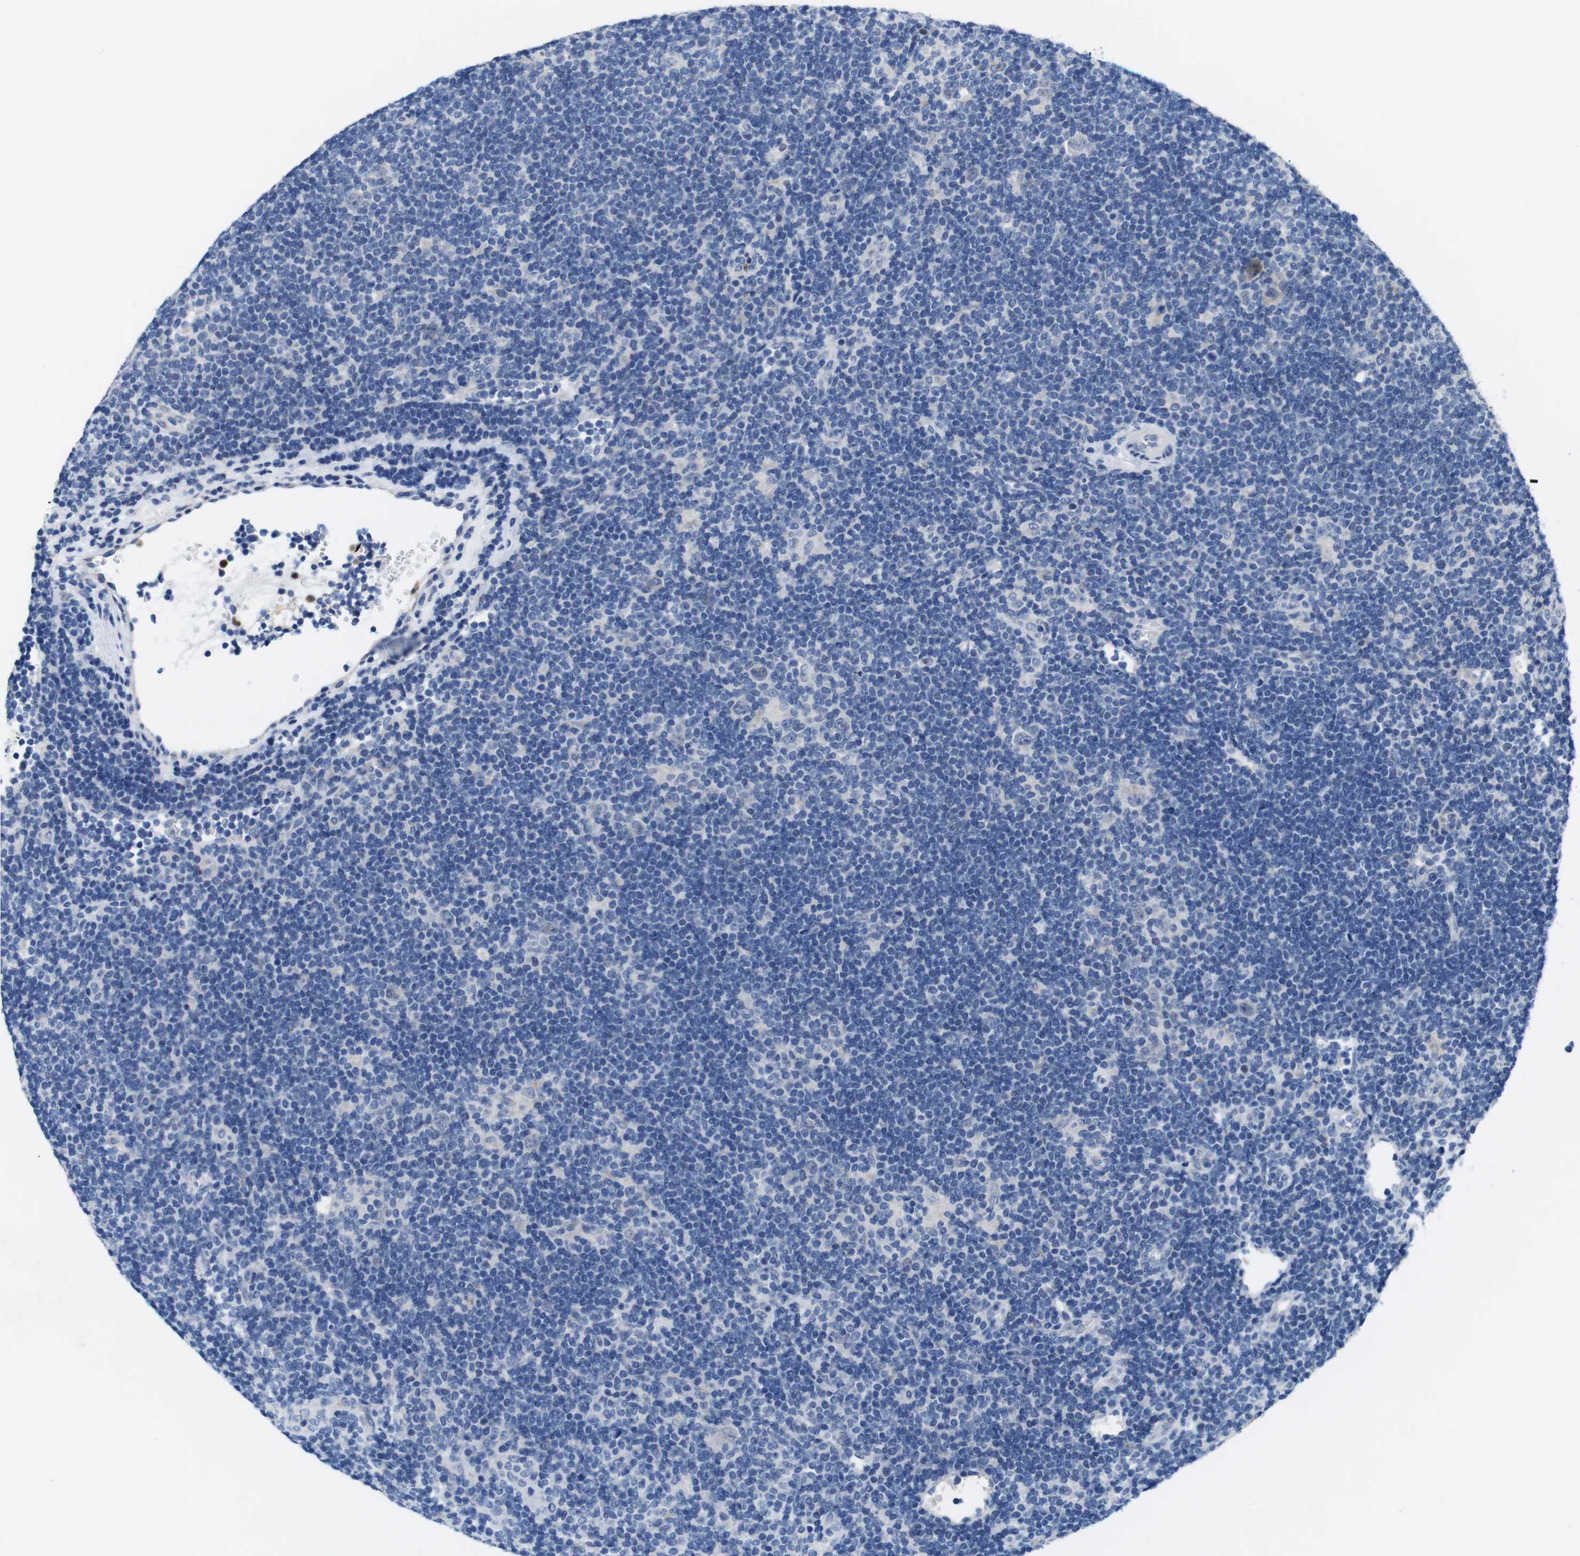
{"staining": {"intensity": "negative", "quantity": "none", "location": "none"}, "tissue": "lymphoma", "cell_type": "Tumor cells", "image_type": "cancer", "snomed": [{"axis": "morphology", "description": "Hodgkin's disease, NOS"}, {"axis": "topography", "description": "Lymph node"}], "caption": "DAB (3,3'-diaminobenzidine) immunohistochemical staining of human Hodgkin's disease reveals no significant positivity in tumor cells.", "gene": "C1RL", "patient": {"sex": "female", "age": 57}}